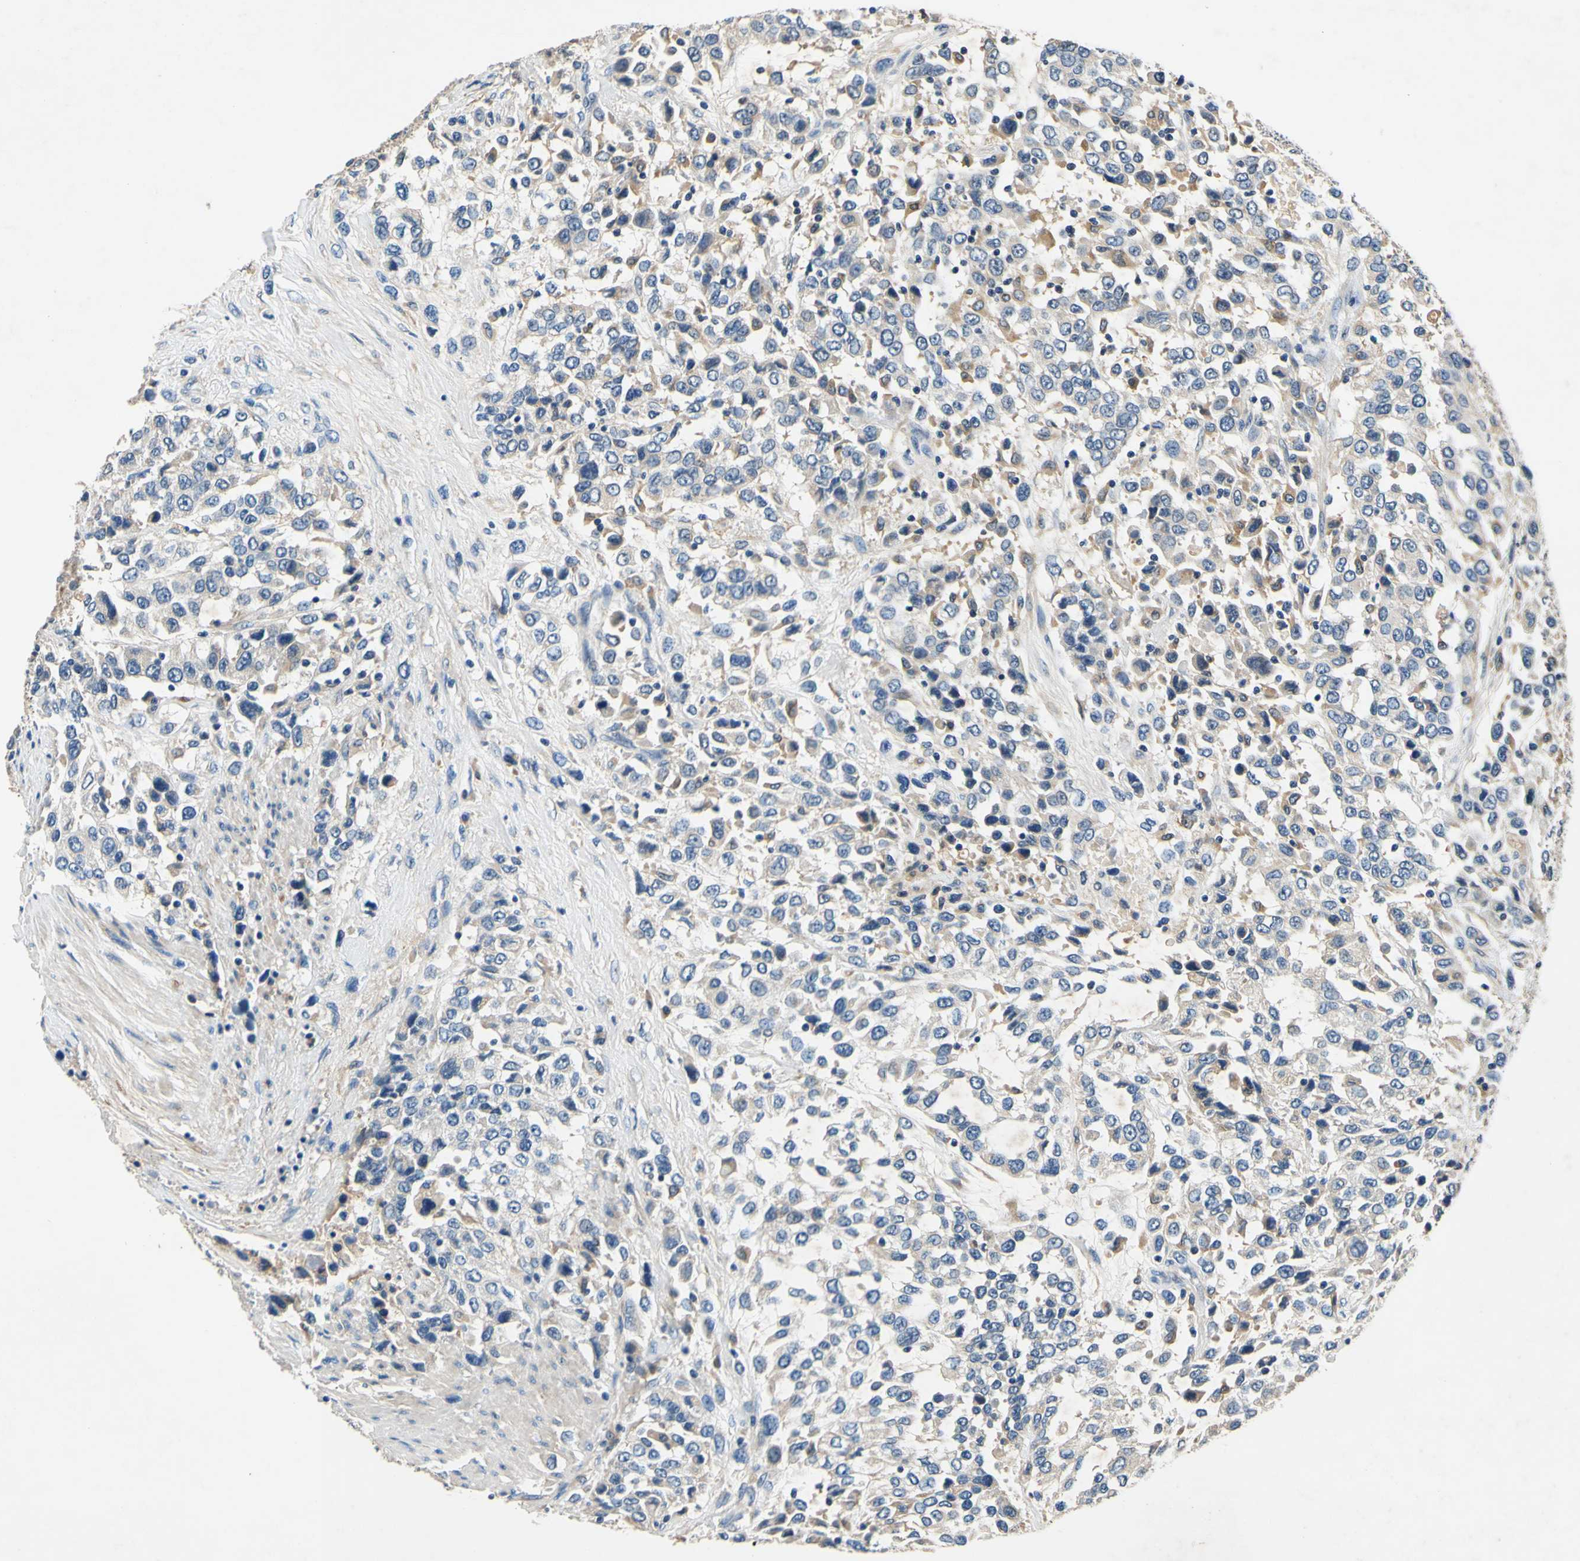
{"staining": {"intensity": "weak", "quantity": "<25%", "location": "cytoplasmic/membranous"}, "tissue": "urothelial cancer", "cell_type": "Tumor cells", "image_type": "cancer", "snomed": [{"axis": "morphology", "description": "Urothelial carcinoma, High grade"}, {"axis": "topography", "description": "Urinary bladder"}], "caption": "Tumor cells are negative for brown protein staining in urothelial carcinoma (high-grade). (DAB (3,3'-diaminobenzidine) immunohistochemistry (IHC), high magnification).", "gene": "PLA2G4A", "patient": {"sex": "female", "age": 80}}